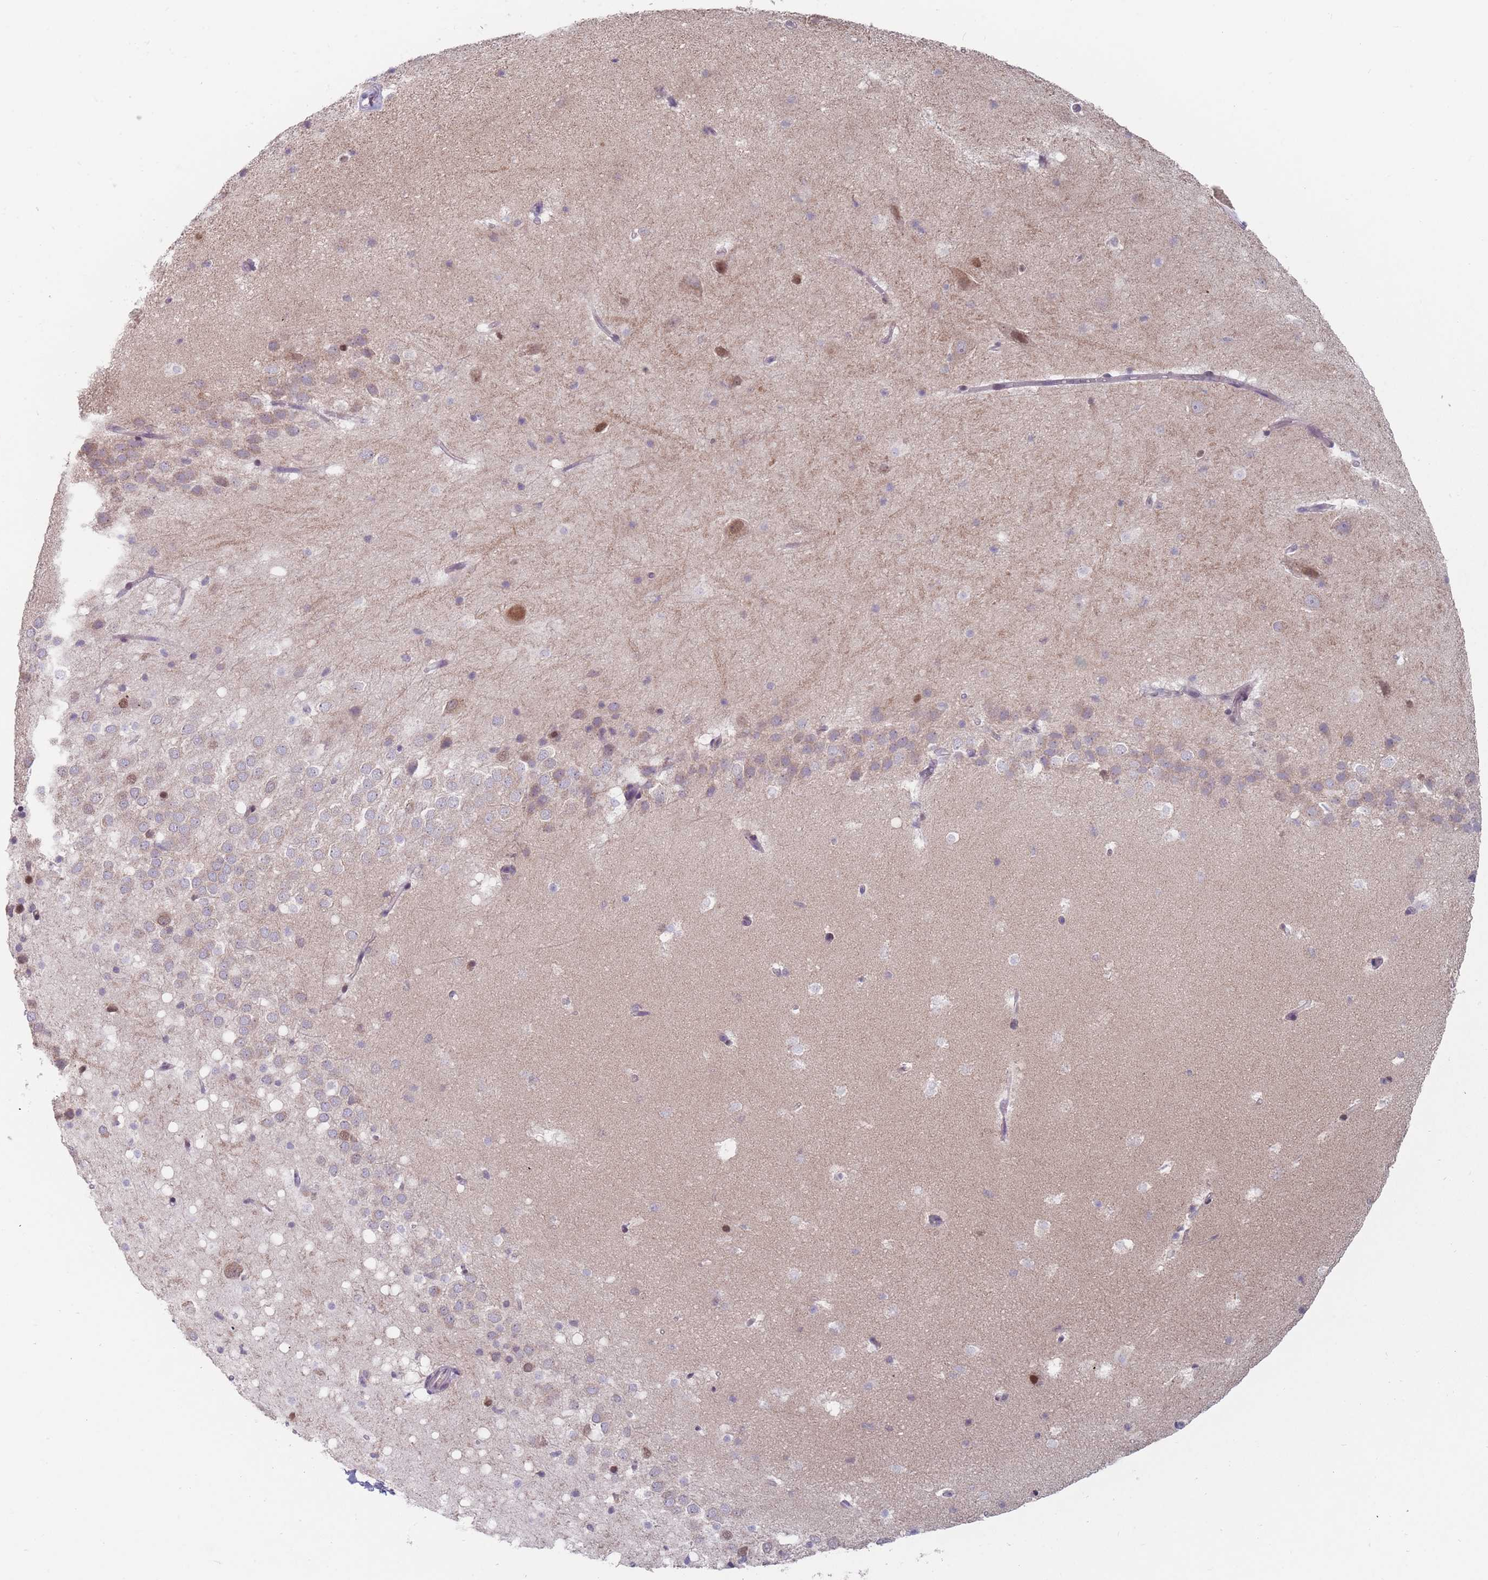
{"staining": {"intensity": "moderate", "quantity": "<25%", "location": "cytoplasmic/membranous"}, "tissue": "hippocampus", "cell_type": "Glial cells", "image_type": "normal", "snomed": [{"axis": "morphology", "description": "Normal tissue, NOS"}, {"axis": "topography", "description": "Hippocampus"}], "caption": "Protein staining exhibits moderate cytoplasmic/membranous expression in about <25% of glial cells in unremarkable hippocampus.", "gene": "PEX7", "patient": {"sex": "male", "age": 37}}